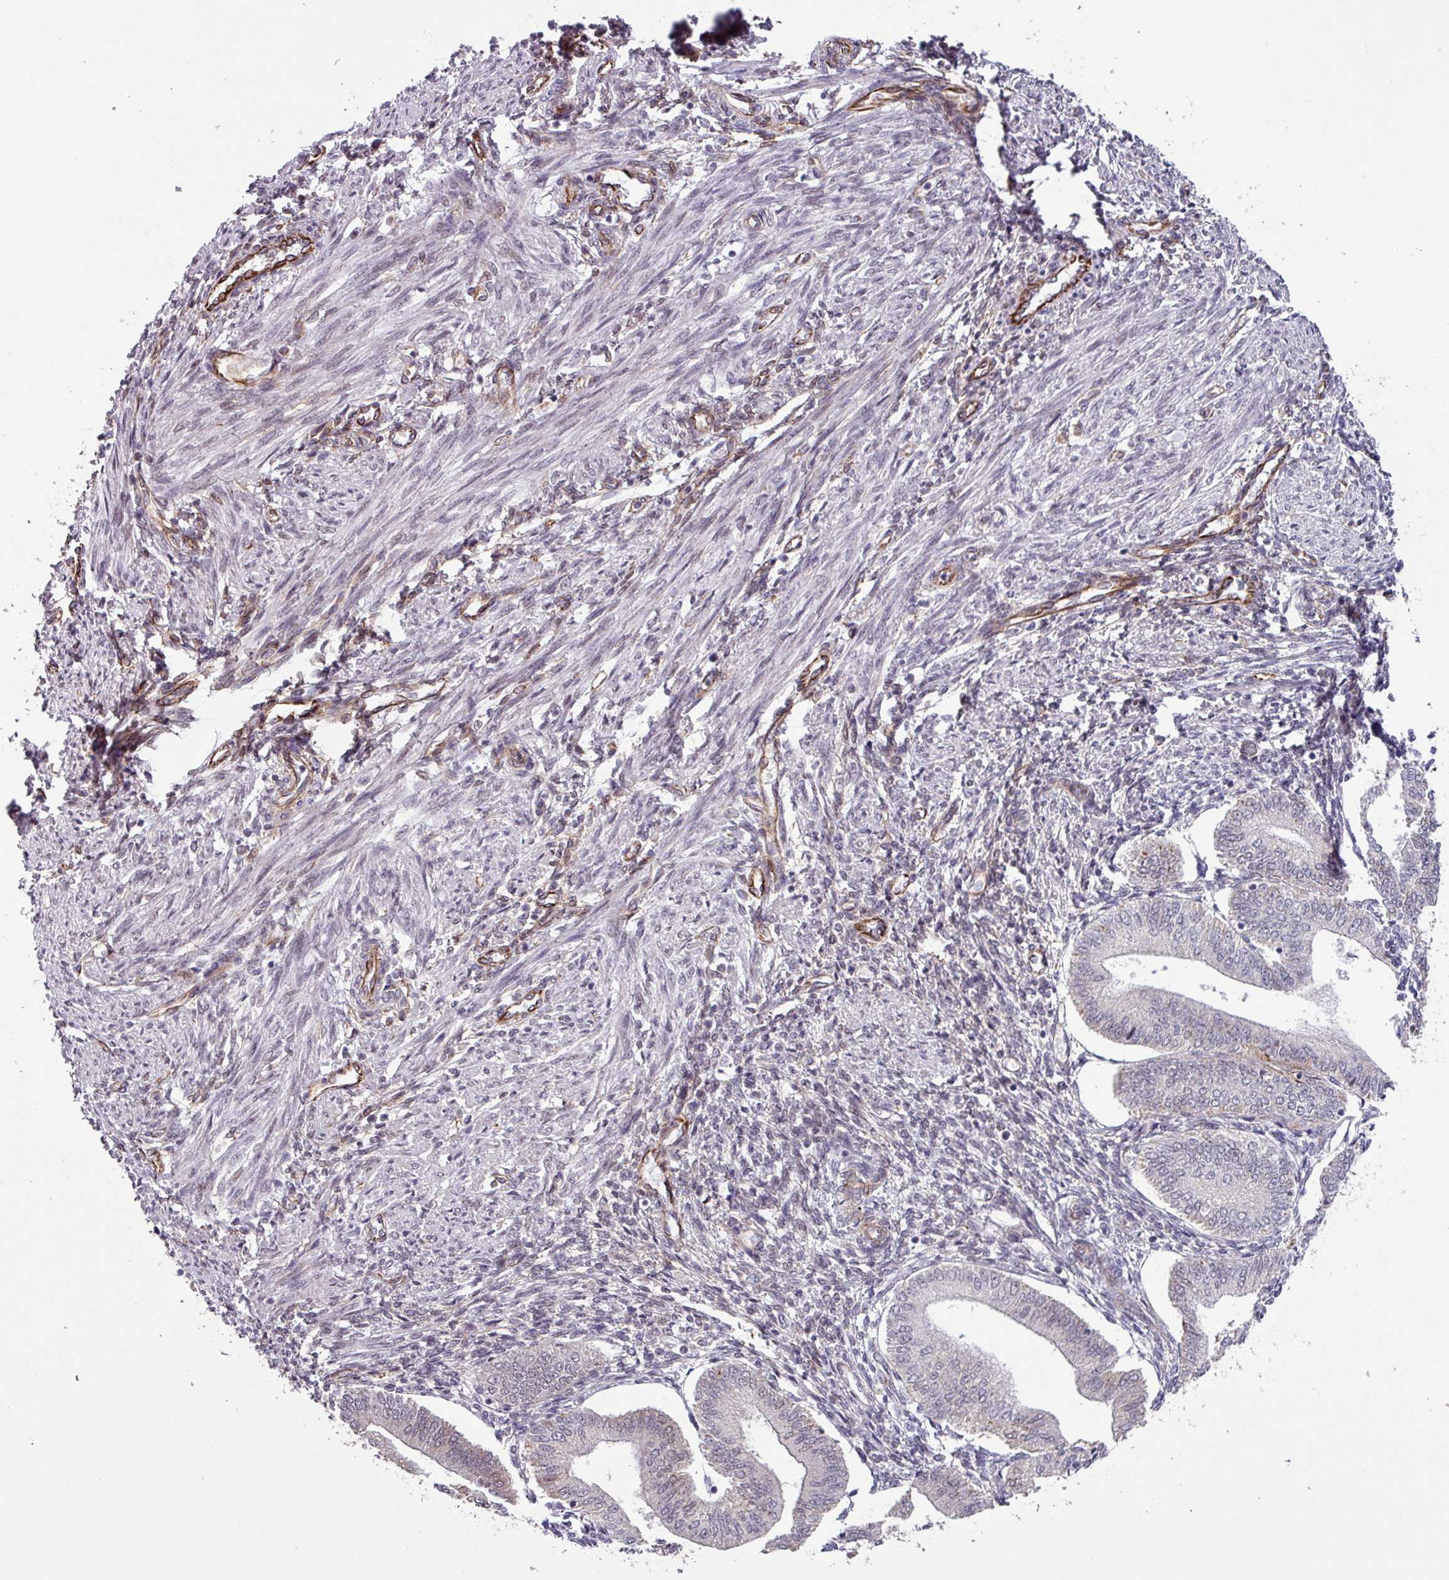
{"staining": {"intensity": "negative", "quantity": "none", "location": "none"}, "tissue": "endometrium", "cell_type": "Cells in endometrial stroma", "image_type": "normal", "snomed": [{"axis": "morphology", "description": "Normal tissue, NOS"}, {"axis": "topography", "description": "Endometrium"}], "caption": "This is an immunohistochemistry photomicrograph of unremarkable endometrium. There is no staining in cells in endometrial stroma.", "gene": "CHD3", "patient": {"sex": "female", "age": 34}}